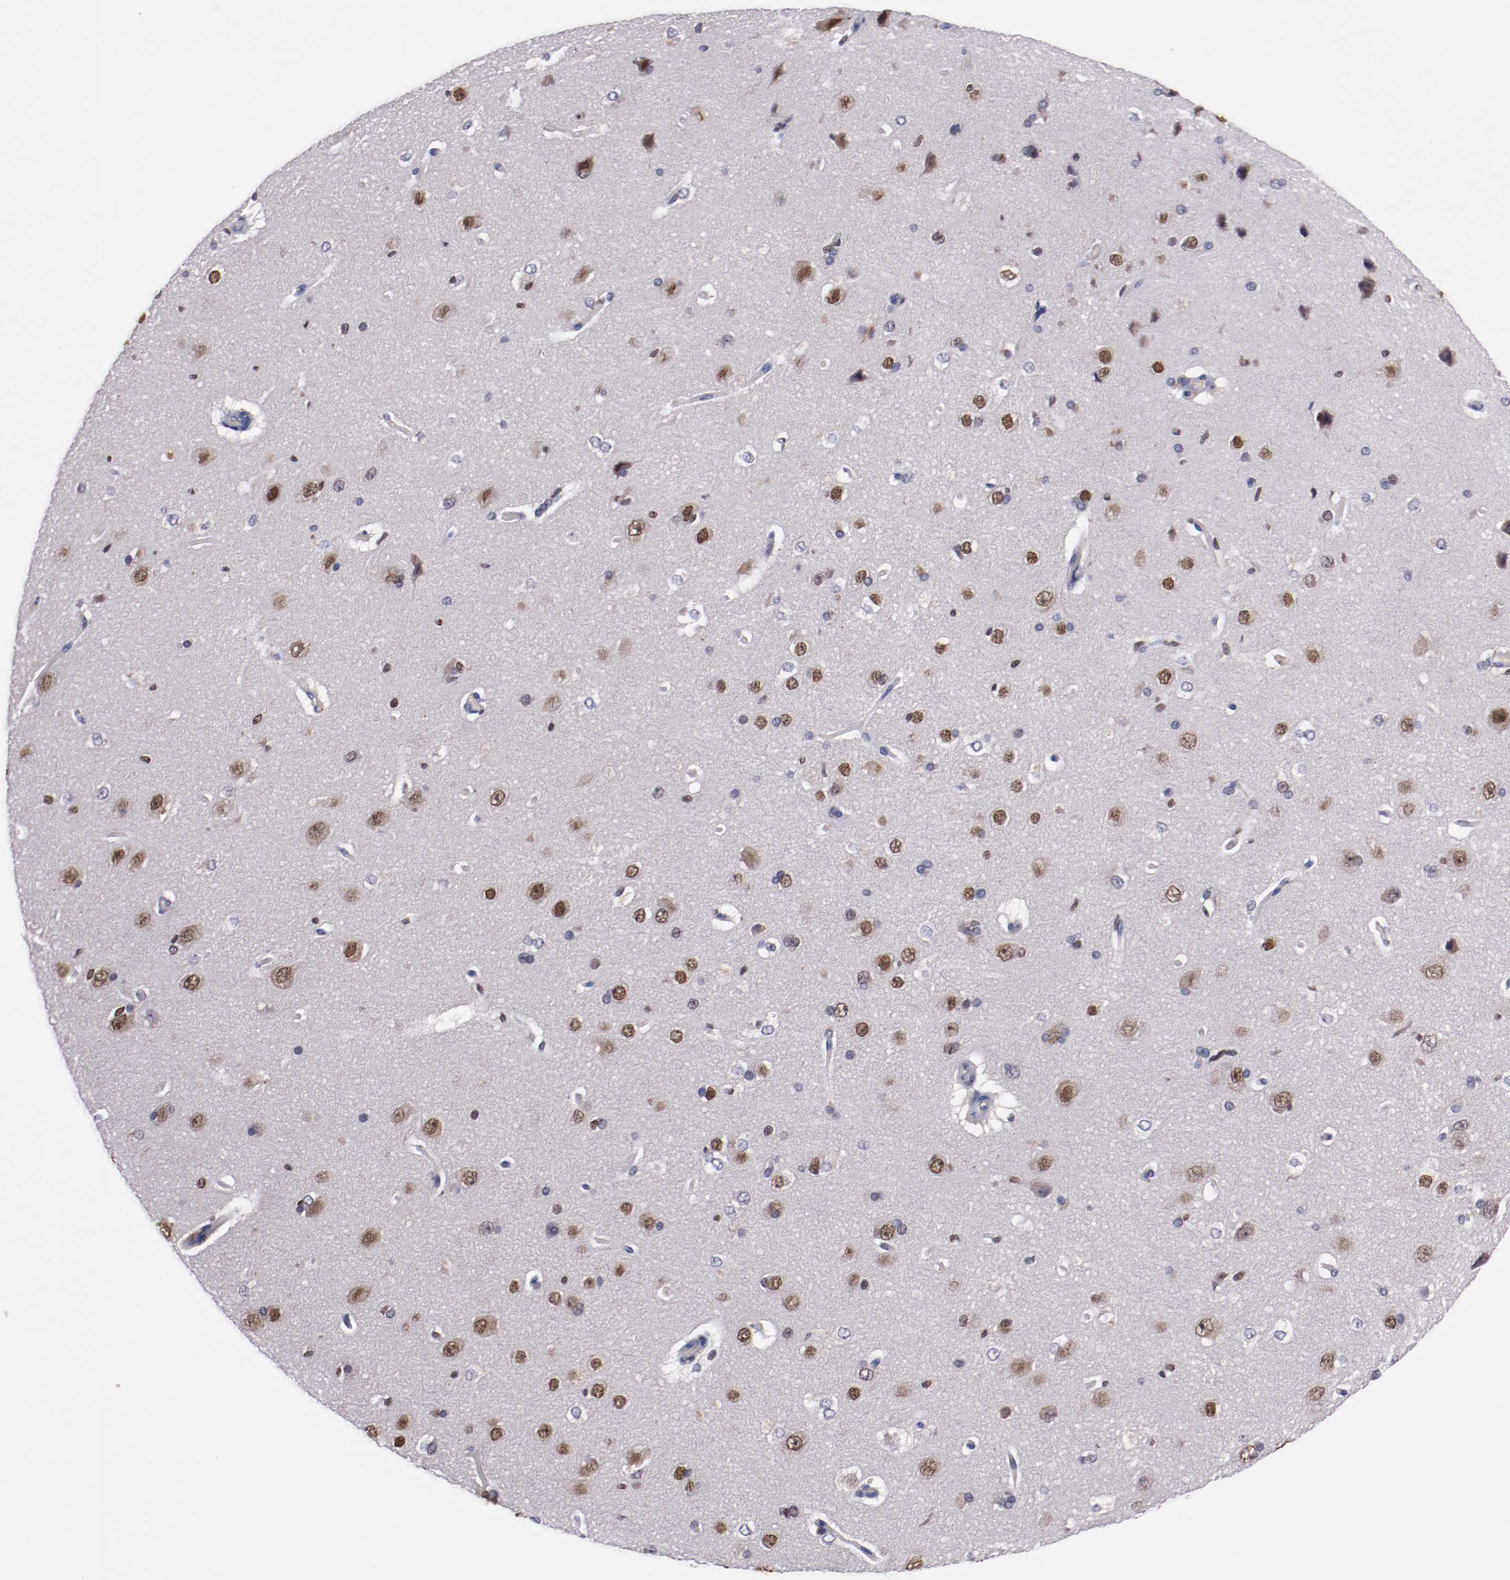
{"staining": {"intensity": "weak", "quantity": "<25%", "location": "cytoplasmic/membranous"}, "tissue": "cerebral cortex", "cell_type": "Endothelial cells", "image_type": "normal", "snomed": [{"axis": "morphology", "description": "Normal tissue, NOS"}, {"axis": "topography", "description": "Cerebral cortex"}], "caption": "An image of cerebral cortex stained for a protein displays no brown staining in endothelial cells.", "gene": "FAM81A", "patient": {"sex": "female", "age": 45}}